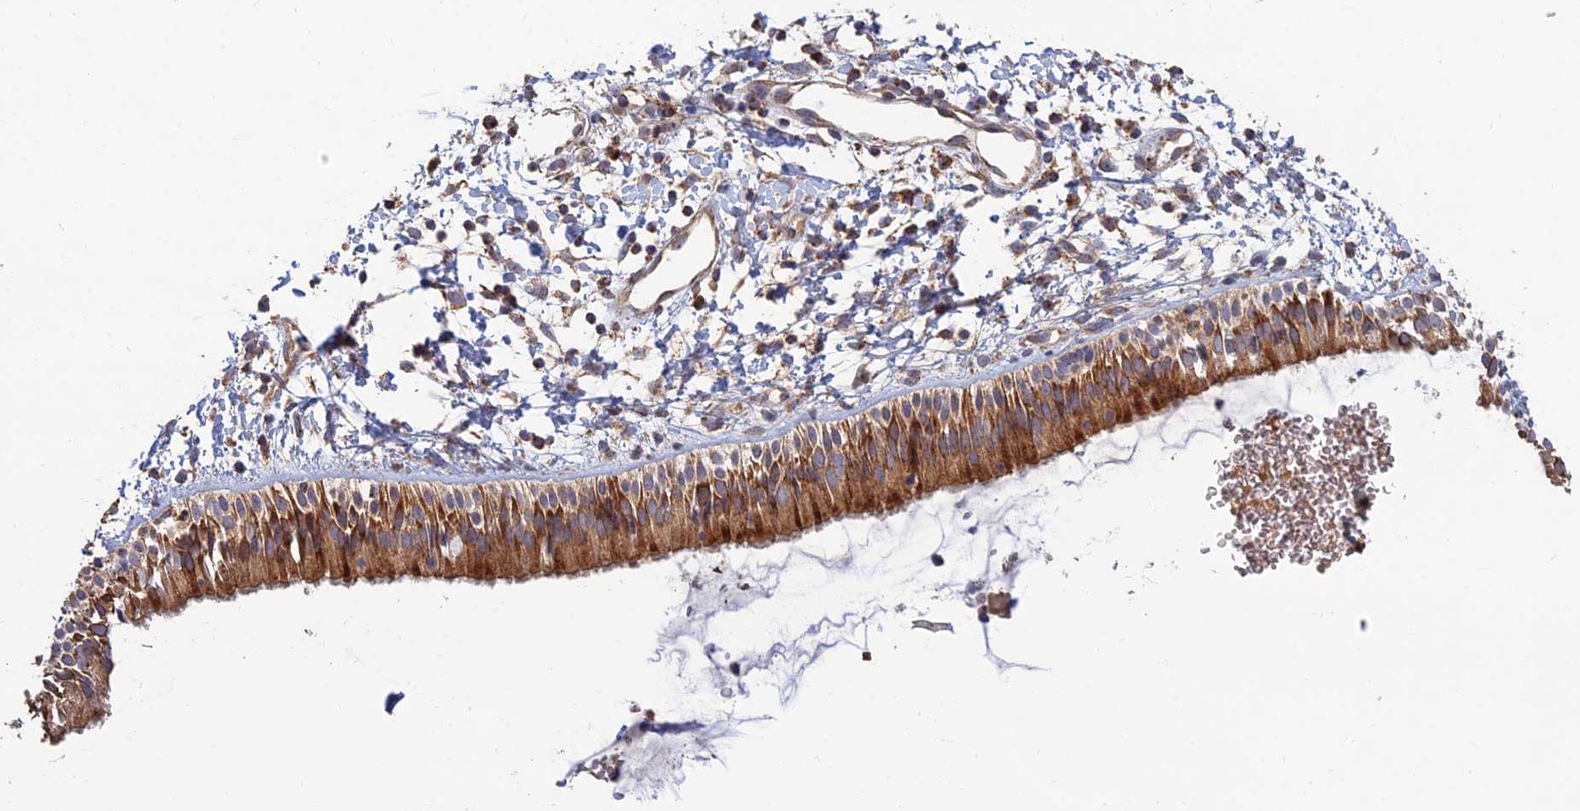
{"staining": {"intensity": "moderate", "quantity": ">75%", "location": "cytoplasmic/membranous"}, "tissue": "nasopharynx", "cell_type": "Respiratory epithelial cells", "image_type": "normal", "snomed": [{"axis": "morphology", "description": "Normal tissue, NOS"}, {"axis": "topography", "description": "Nasopharynx"}], "caption": "The image demonstrates immunohistochemical staining of benign nasopharynx. There is moderate cytoplasmic/membranous staining is appreciated in about >75% of respiratory epithelial cells.", "gene": "RIC8B", "patient": {"sex": "male", "age": 22}}